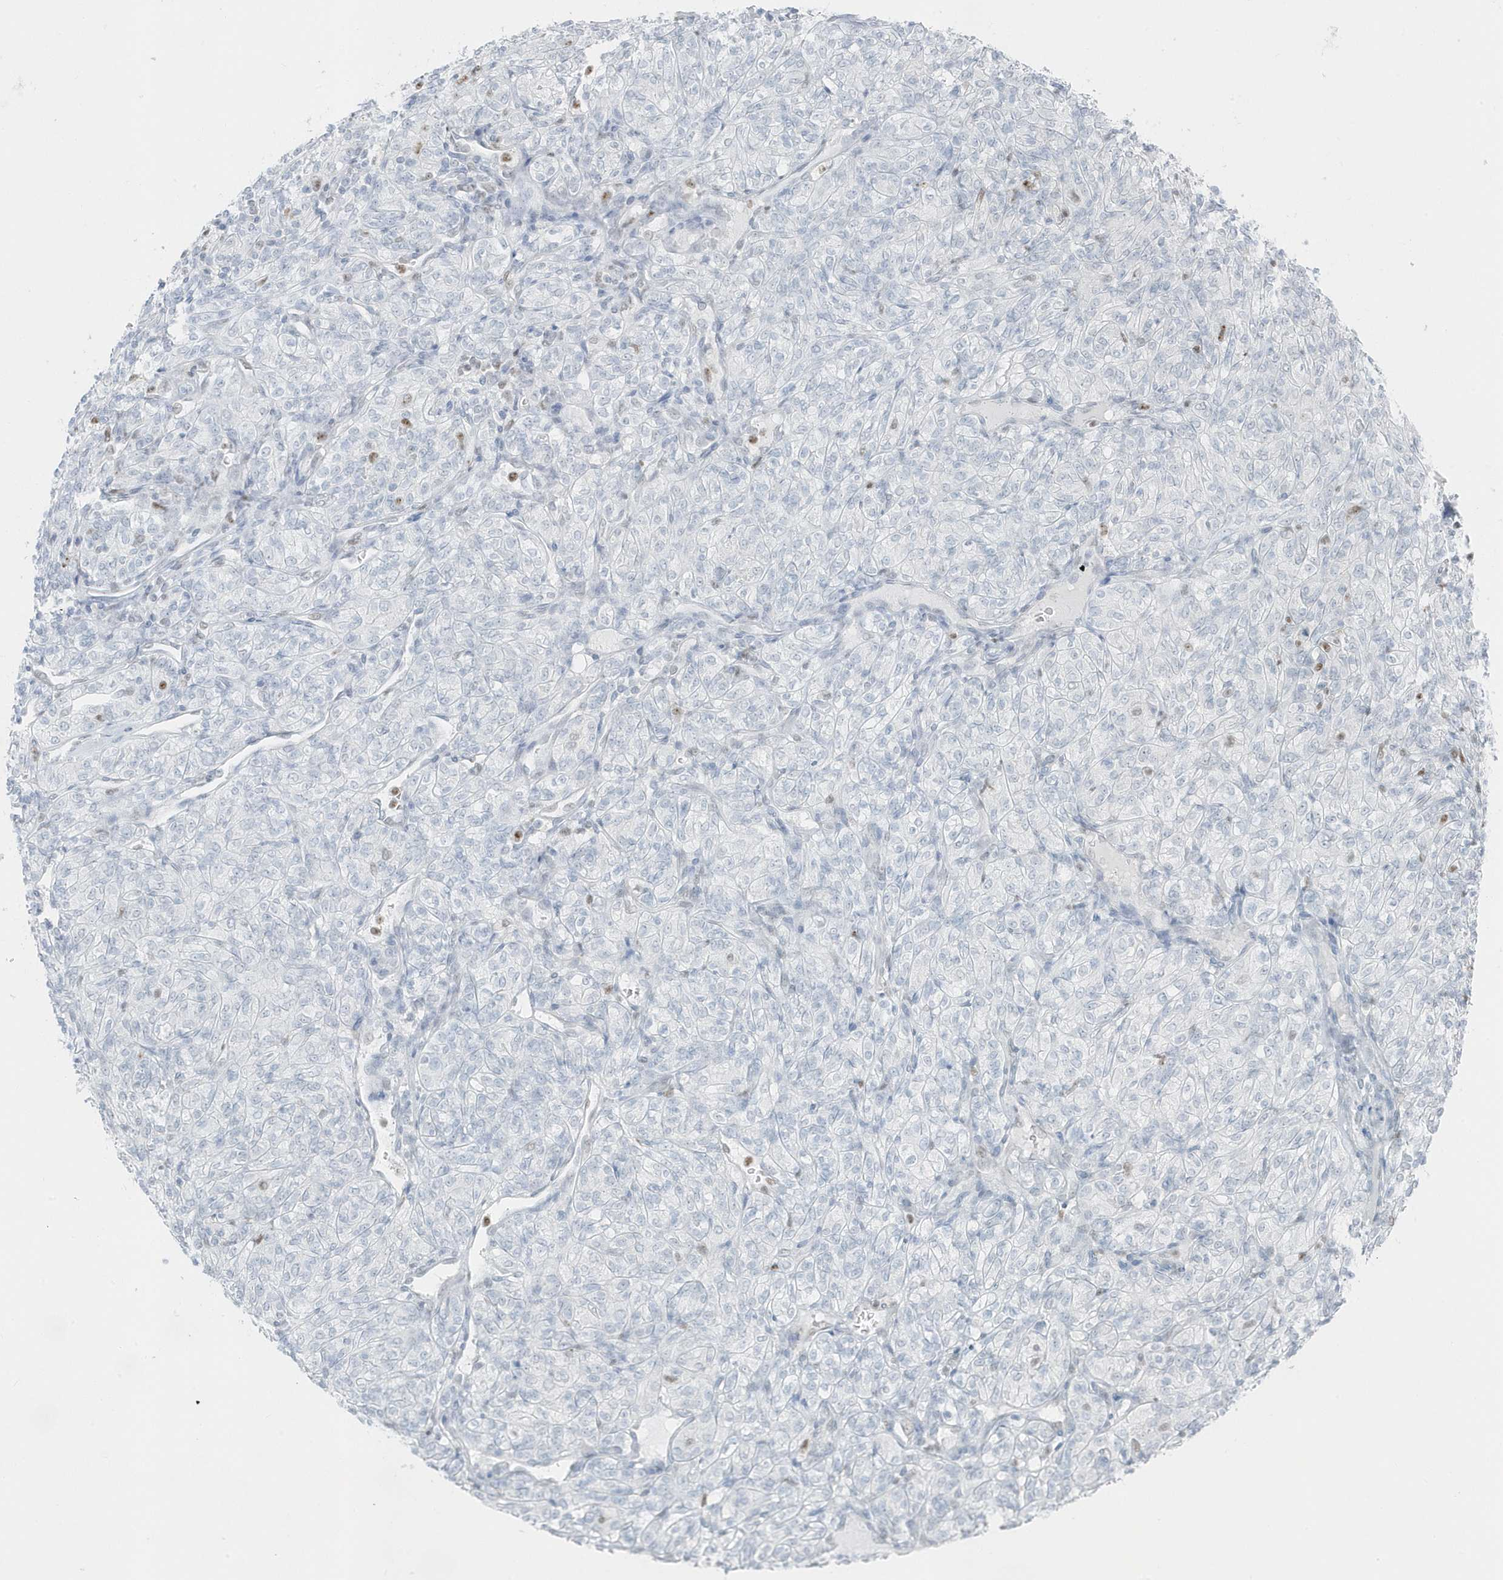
{"staining": {"intensity": "negative", "quantity": "none", "location": "none"}, "tissue": "renal cancer", "cell_type": "Tumor cells", "image_type": "cancer", "snomed": [{"axis": "morphology", "description": "Adenocarcinoma, NOS"}, {"axis": "topography", "description": "Kidney"}], "caption": "The immunohistochemistry (IHC) histopathology image has no significant expression in tumor cells of renal cancer (adenocarcinoma) tissue.", "gene": "SMIM34", "patient": {"sex": "male", "age": 77}}